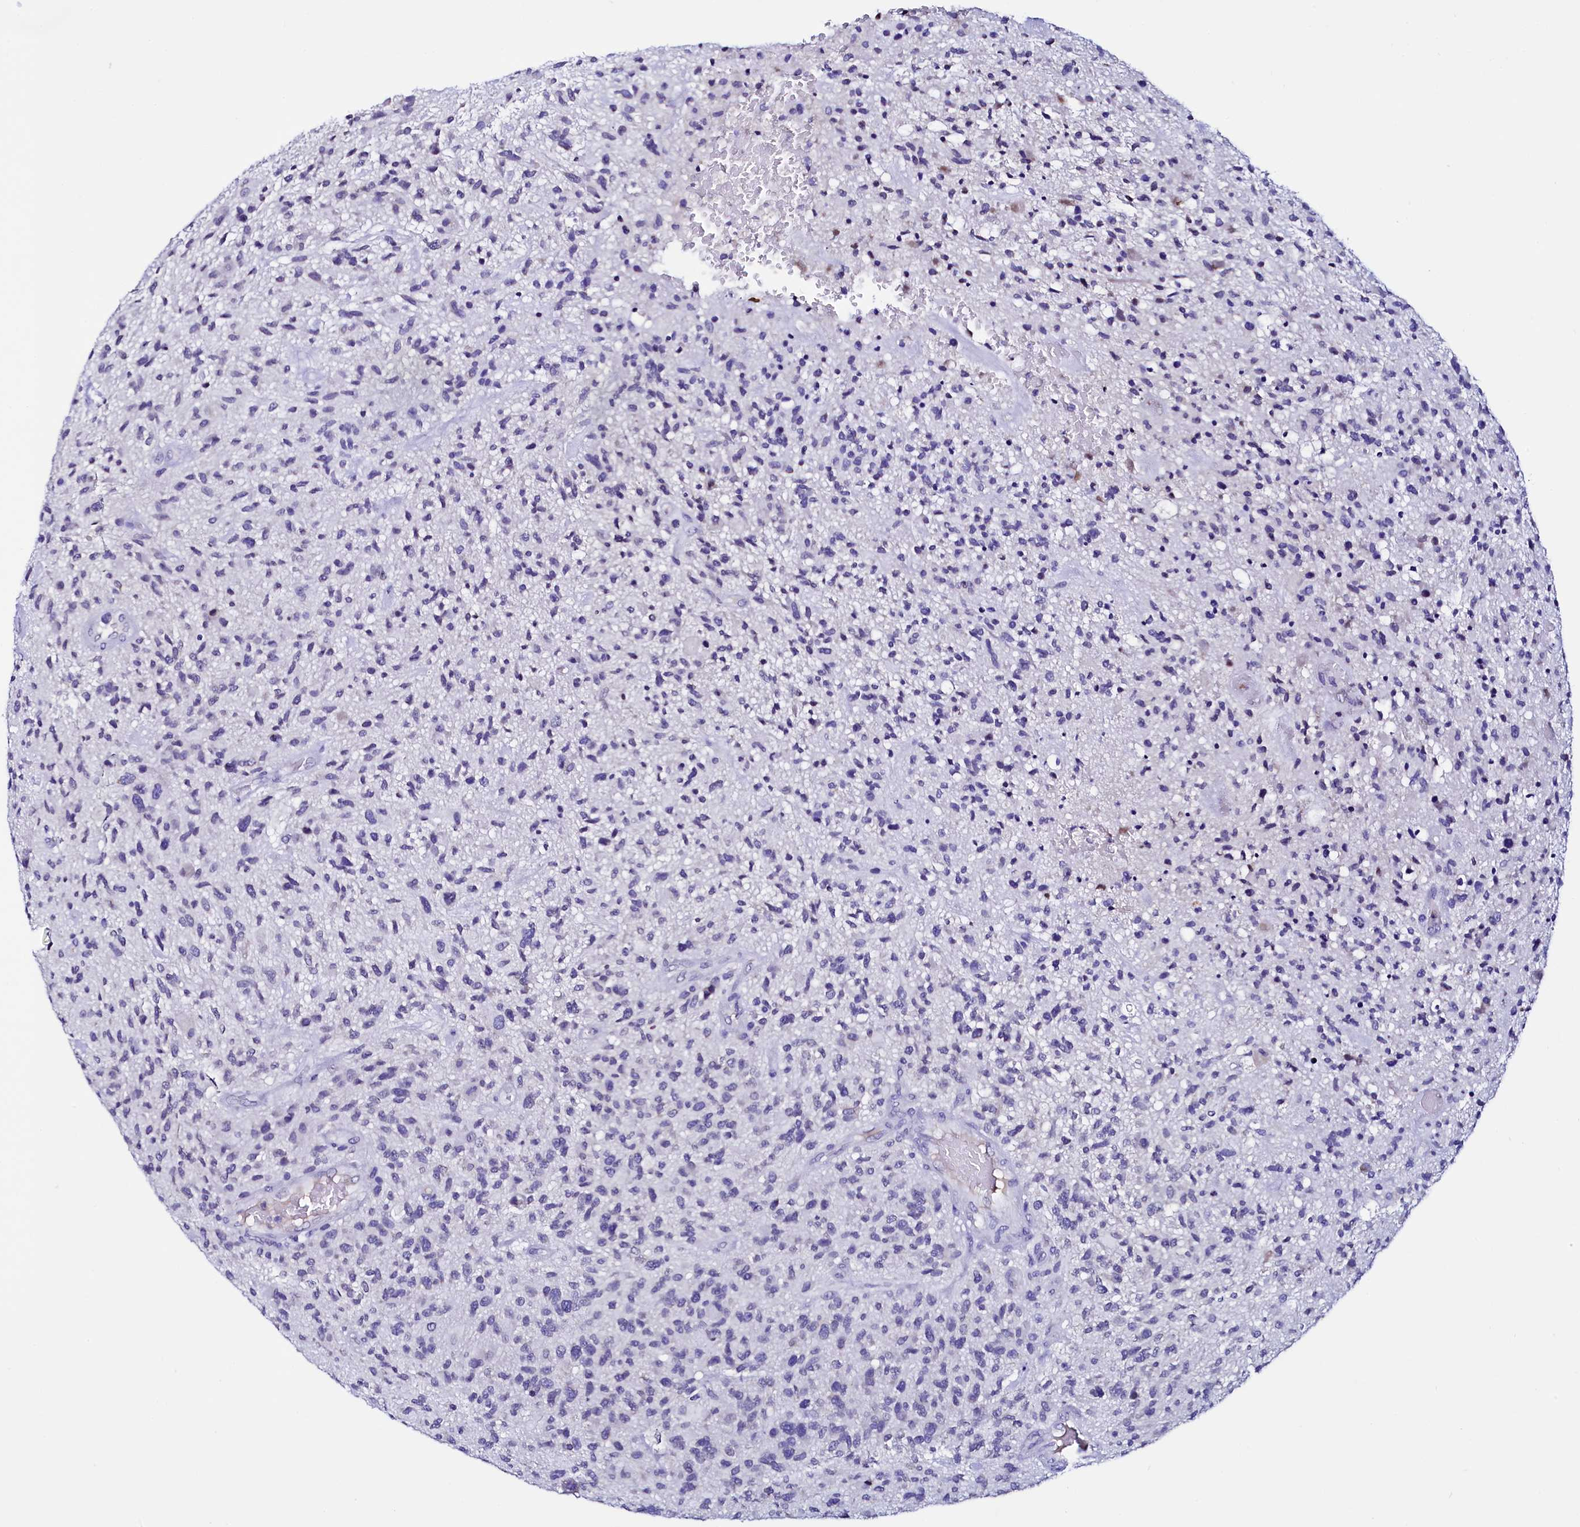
{"staining": {"intensity": "negative", "quantity": "none", "location": "none"}, "tissue": "glioma", "cell_type": "Tumor cells", "image_type": "cancer", "snomed": [{"axis": "morphology", "description": "Glioma, malignant, High grade"}, {"axis": "topography", "description": "Brain"}], "caption": "A high-resolution micrograph shows IHC staining of glioma, which exhibits no significant positivity in tumor cells.", "gene": "HAND1", "patient": {"sex": "male", "age": 47}}